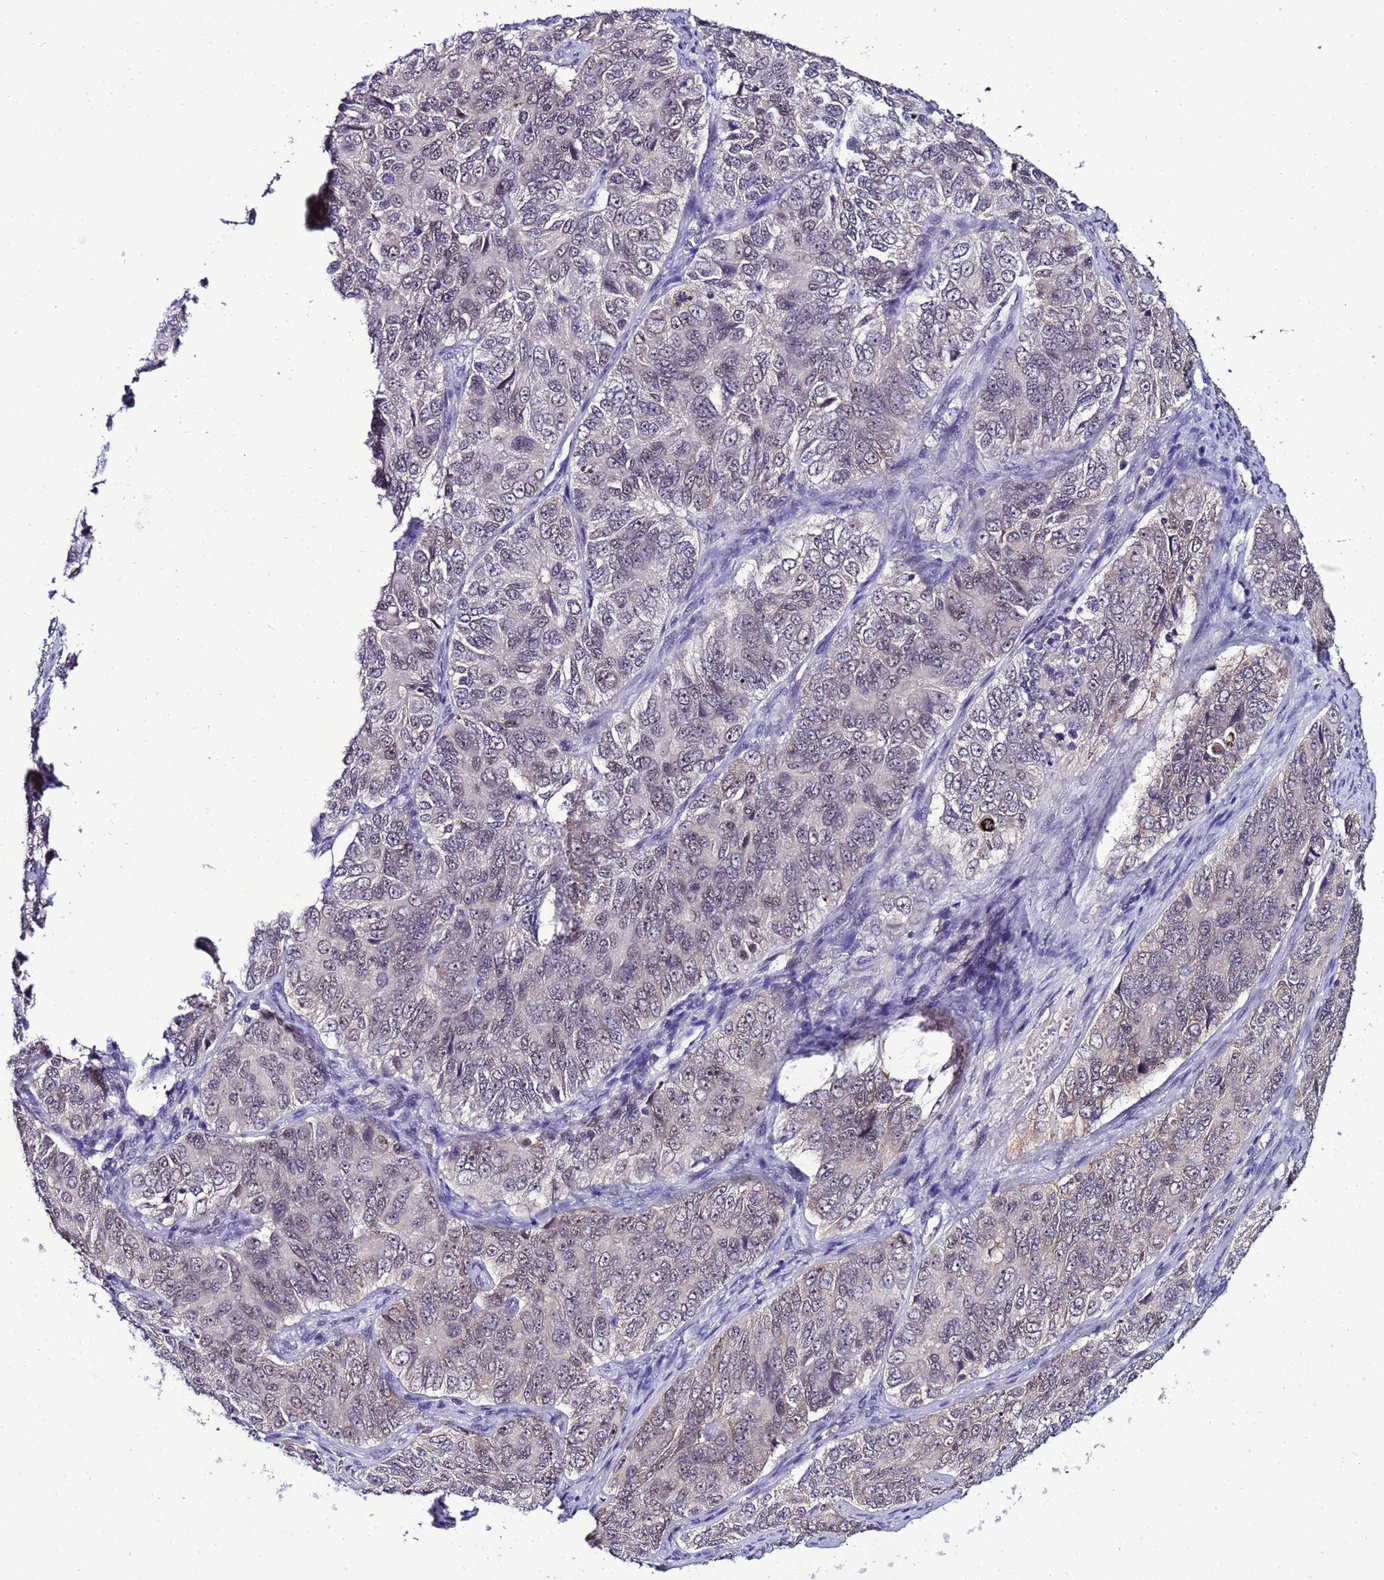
{"staining": {"intensity": "negative", "quantity": "none", "location": "none"}, "tissue": "ovarian cancer", "cell_type": "Tumor cells", "image_type": "cancer", "snomed": [{"axis": "morphology", "description": "Carcinoma, endometroid"}, {"axis": "topography", "description": "Ovary"}], "caption": "Ovarian endometroid carcinoma was stained to show a protein in brown. There is no significant expression in tumor cells. (Brightfield microscopy of DAB (3,3'-diaminobenzidine) immunohistochemistry (IHC) at high magnification).", "gene": "C19orf47", "patient": {"sex": "female", "age": 51}}